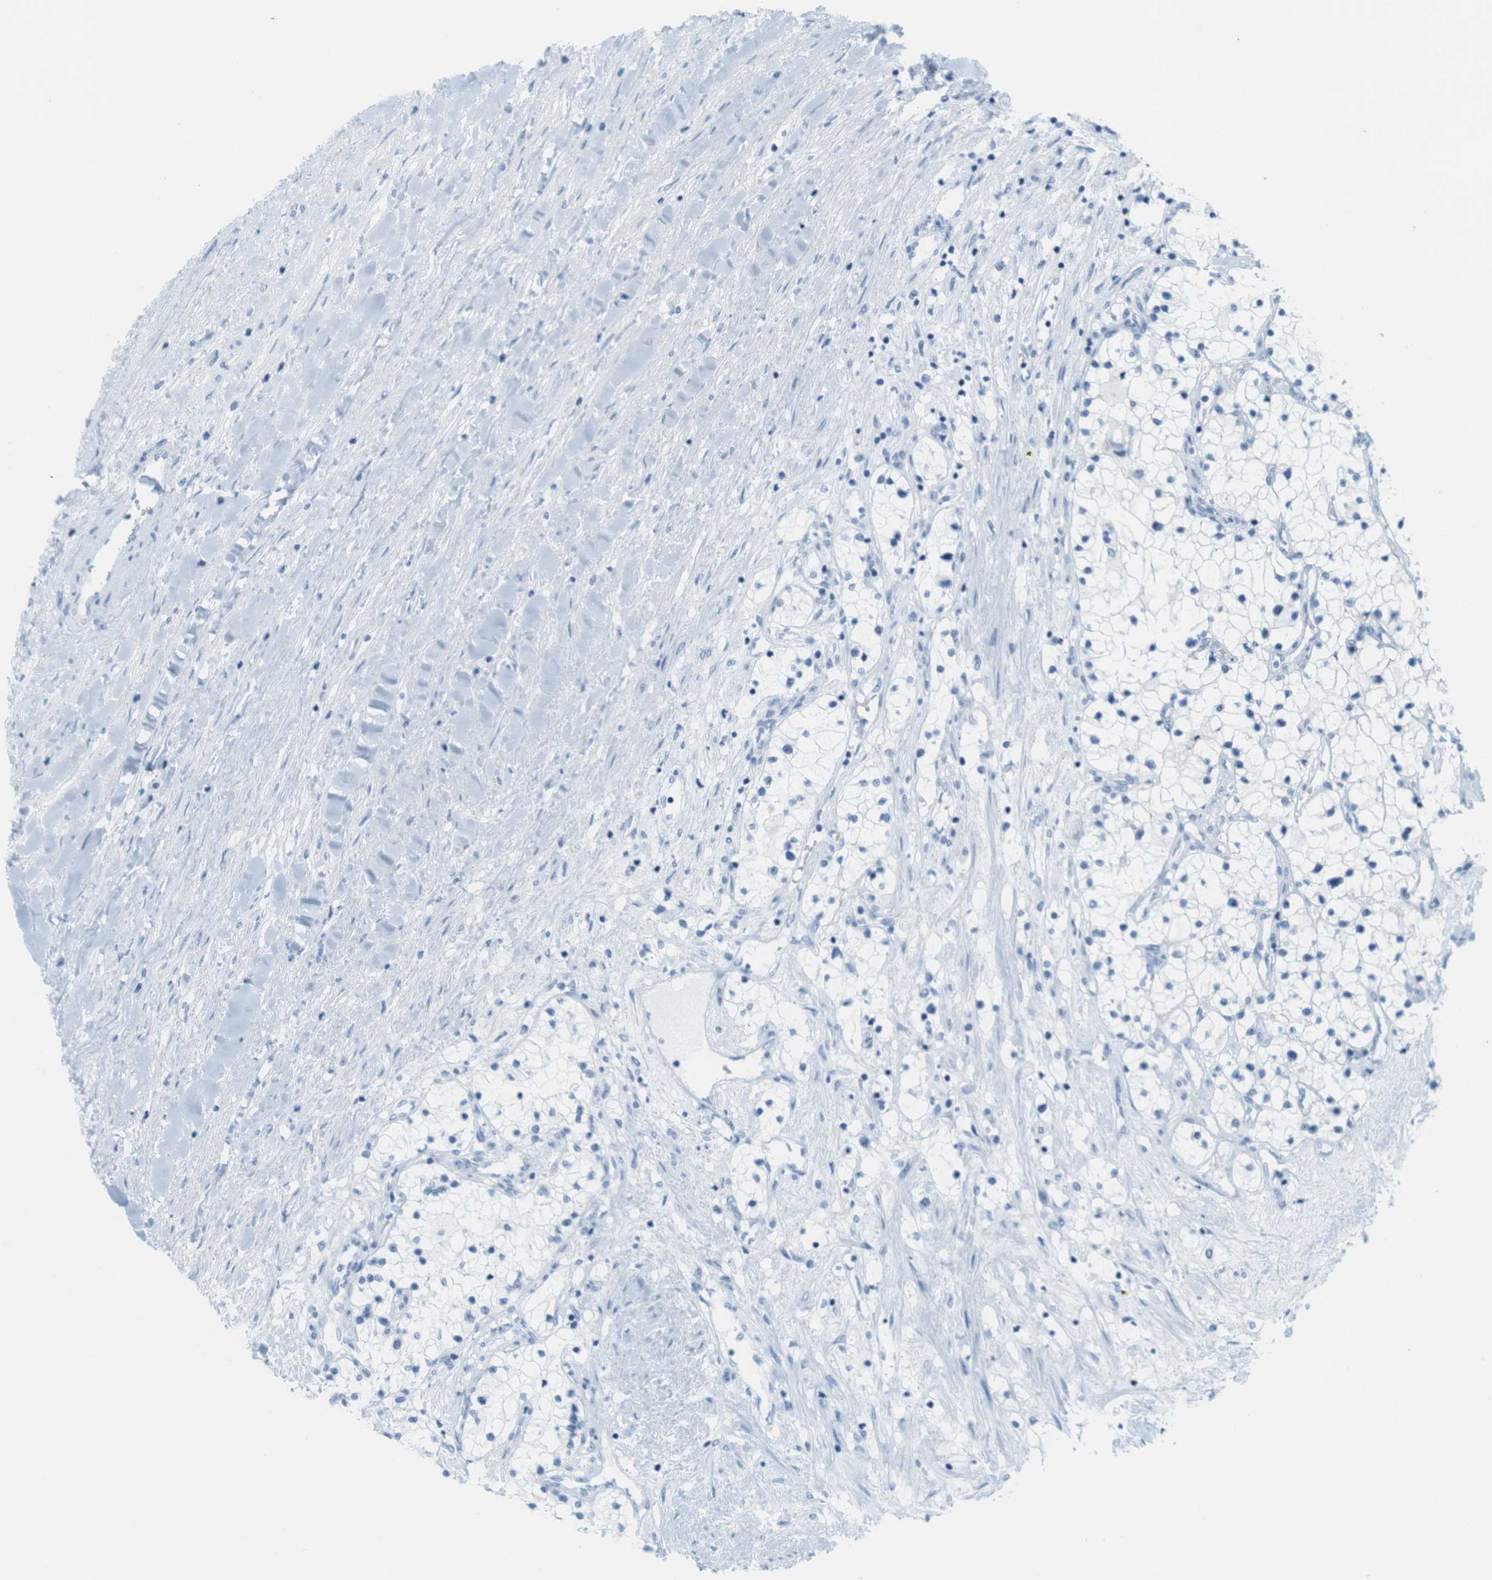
{"staining": {"intensity": "negative", "quantity": "none", "location": "none"}, "tissue": "renal cancer", "cell_type": "Tumor cells", "image_type": "cancer", "snomed": [{"axis": "morphology", "description": "Adenocarcinoma, NOS"}, {"axis": "topography", "description": "Kidney"}], "caption": "Tumor cells show no significant protein expression in adenocarcinoma (renal).", "gene": "TNNT2", "patient": {"sex": "male", "age": 68}}